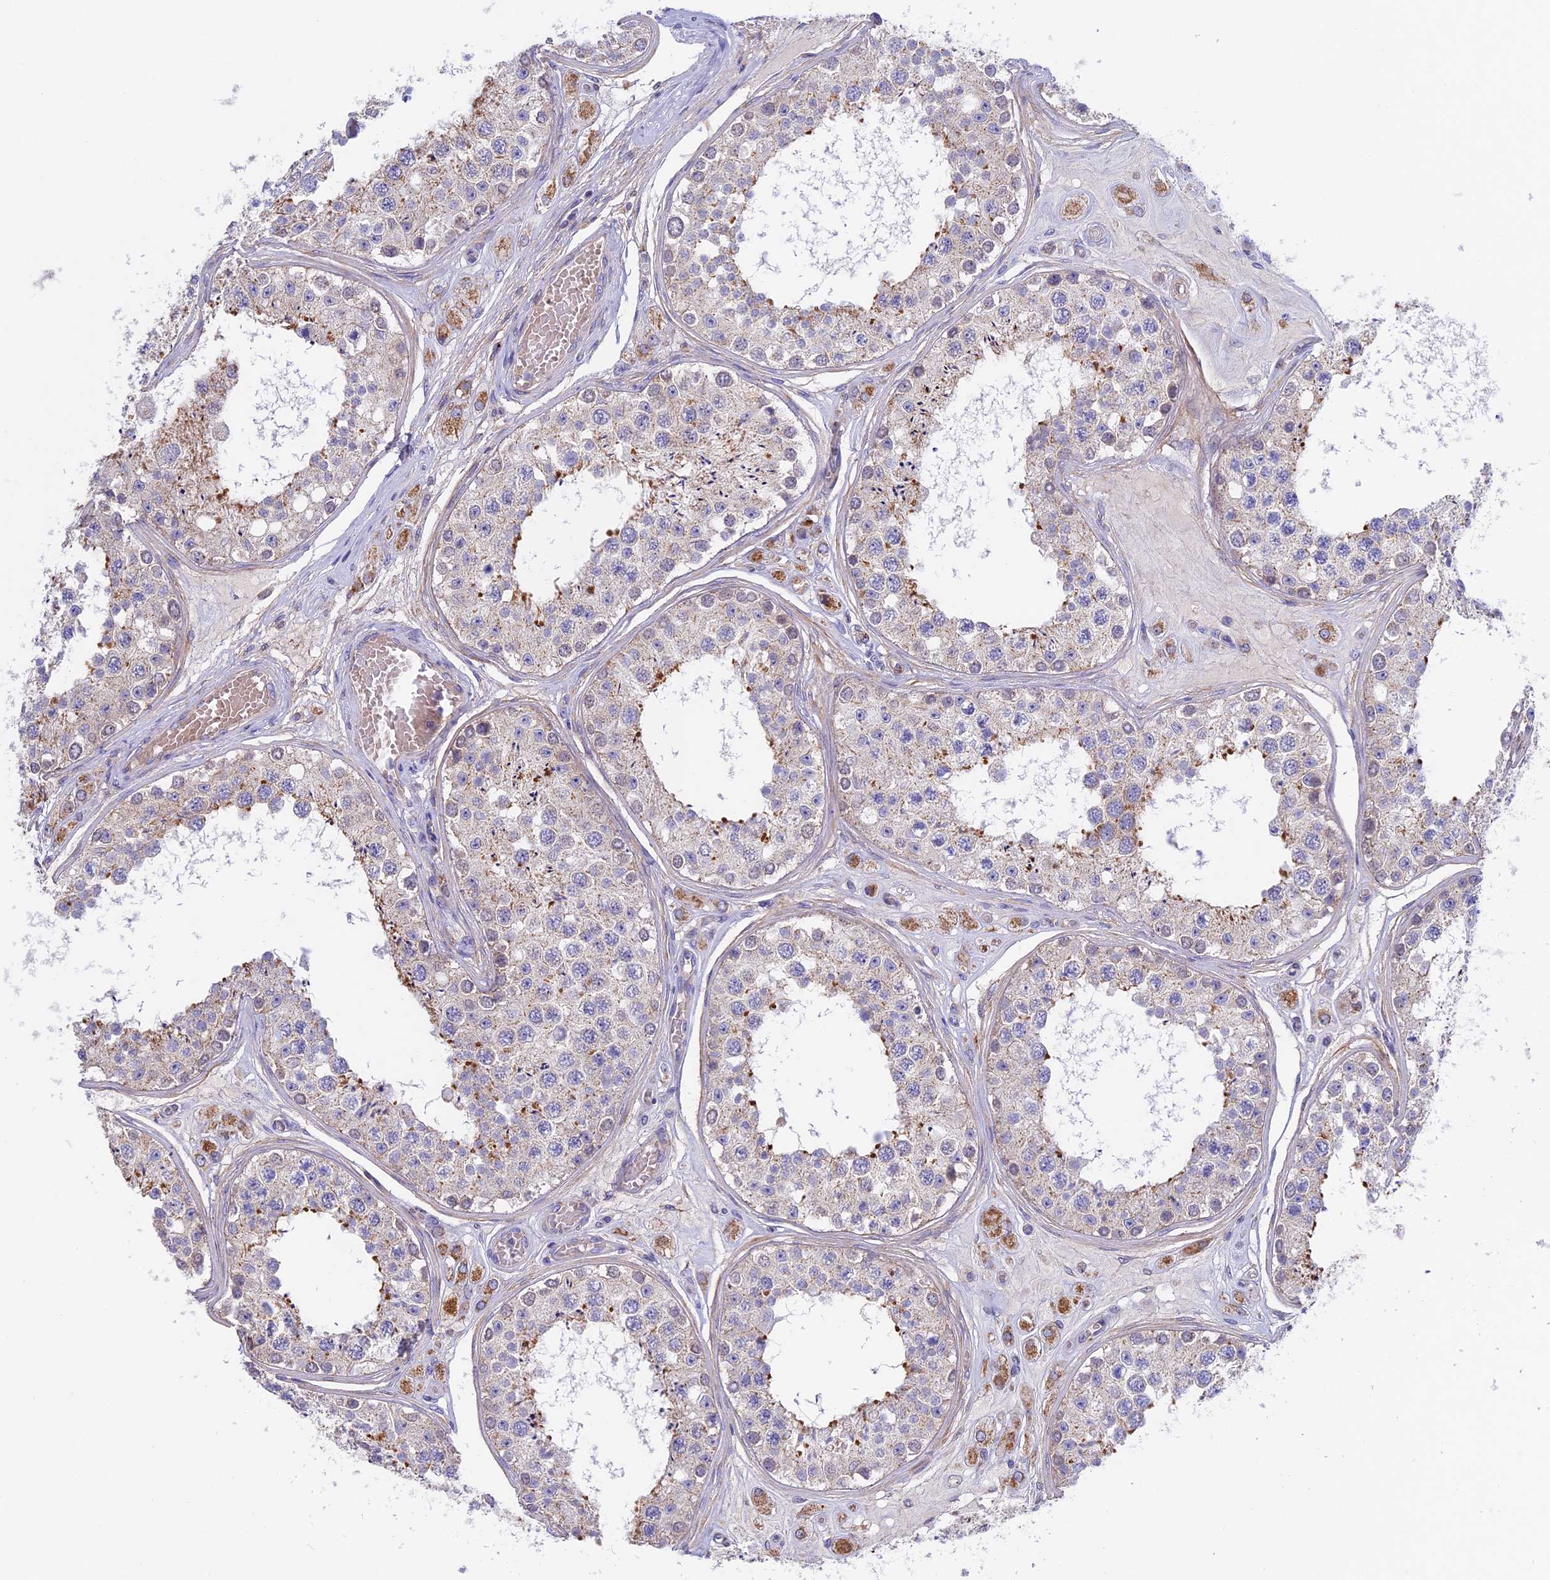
{"staining": {"intensity": "moderate", "quantity": "<25%", "location": "cytoplasmic/membranous"}, "tissue": "testis", "cell_type": "Cells in seminiferous ducts", "image_type": "normal", "snomed": [{"axis": "morphology", "description": "Normal tissue, NOS"}, {"axis": "topography", "description": "Testis"}], "caption": "Cells in seminiferous ducts show low levels of moderate cytoplasmic/membranous staining in approximately <25% of cells in unremarkable human testis.", "gene": "ETFDH", "patient": {"sex": "male", "age": 25}}